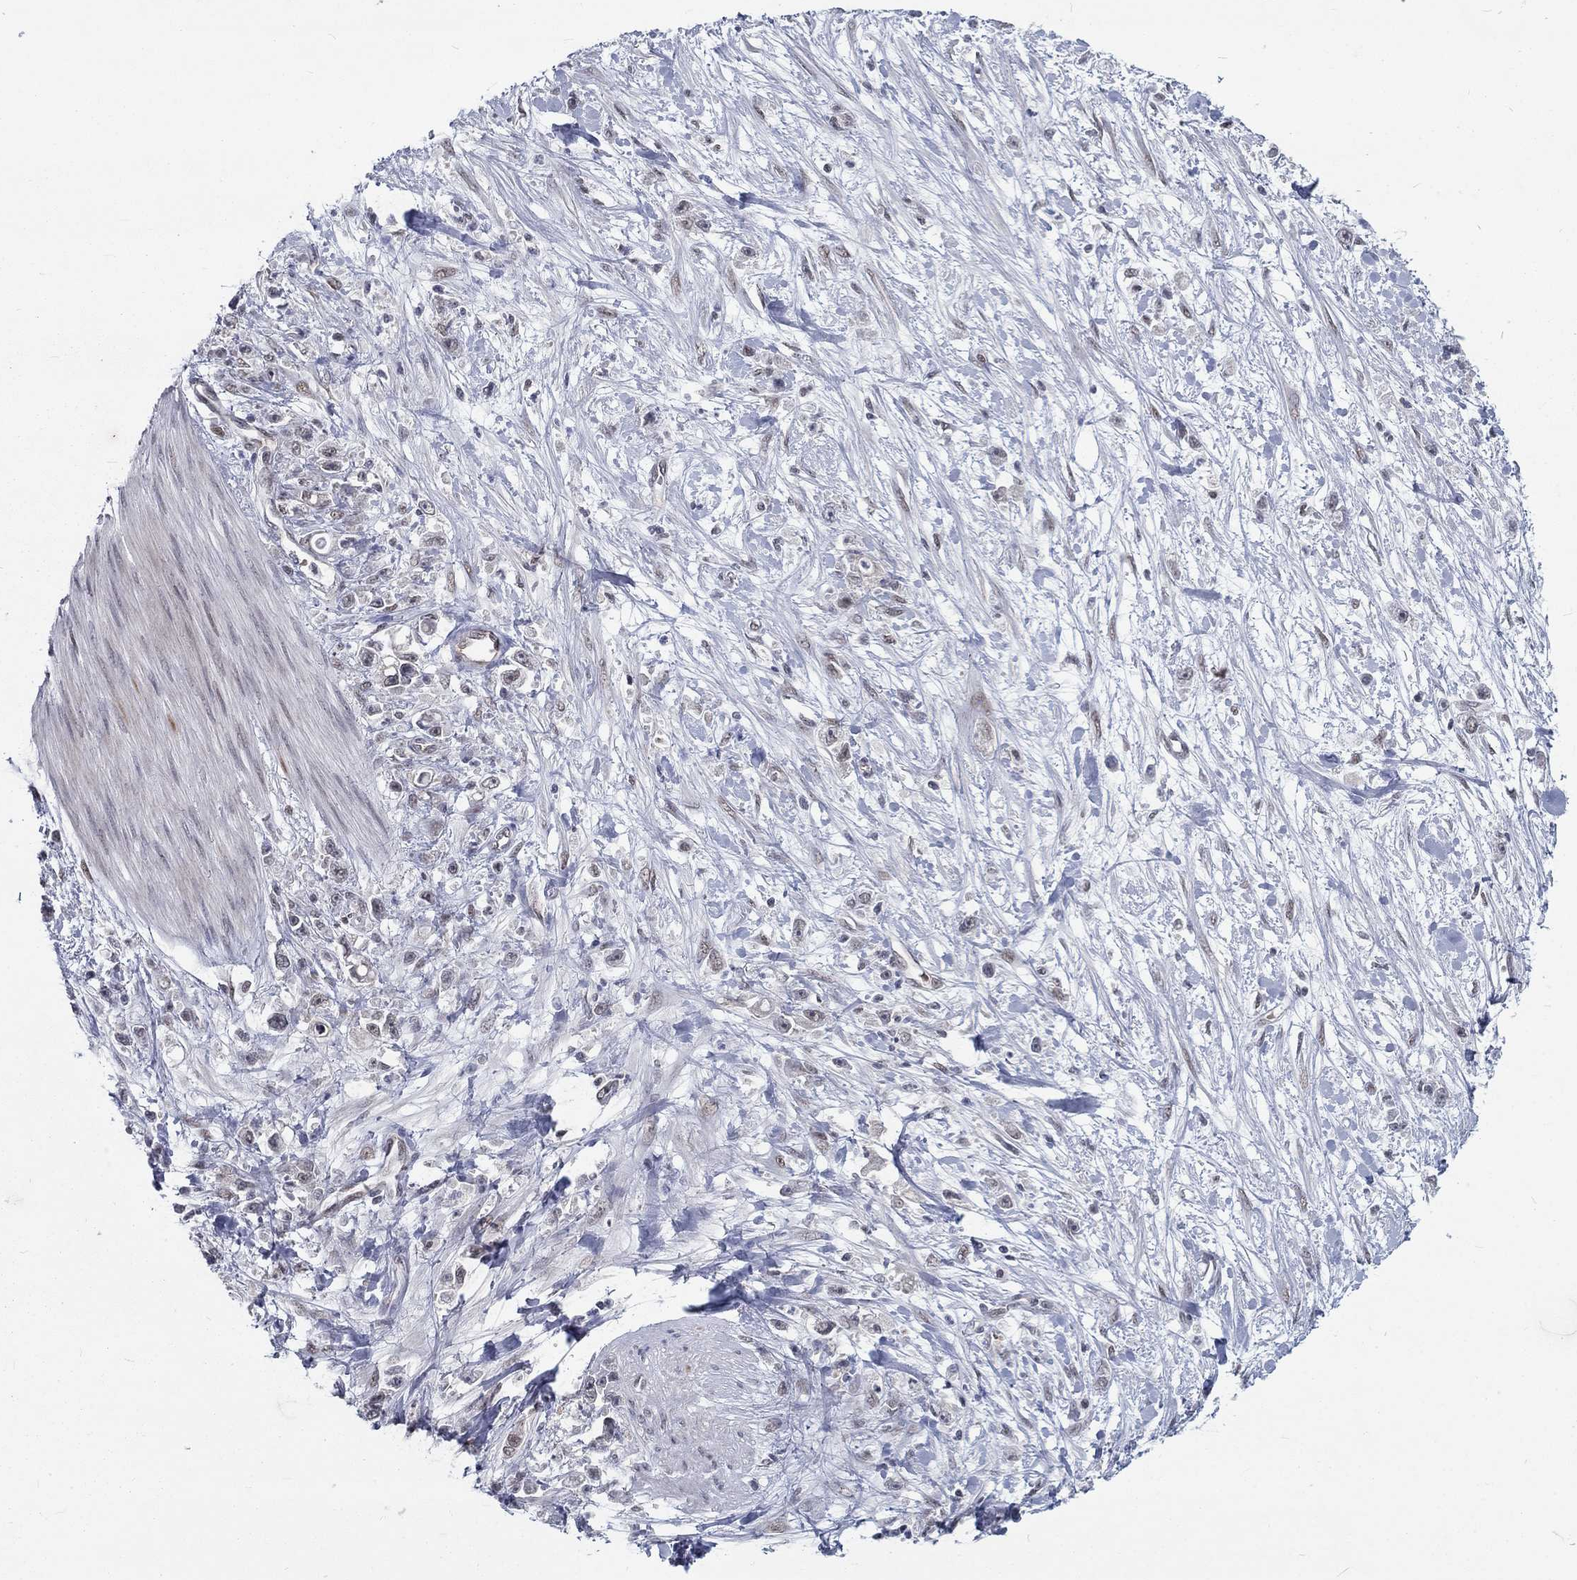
{"staining": {"intensity": "negative", "quantity": "none", "location": "none"}, "tissue": "stomach cancer", "cell_type": "Tumor cells", "image_type": "cancer", "snomed": [{"axis": "morphology", "description": "Adenocarcinoma, NOS"}, {"axis": "topography", "description": "Stomach"}], "caption": "This is an immunohistochemistry photomicrograph of human adenocarcinoma (stomach). There is no expression in tumor cells.", "gene": "ZBED1", "patient": {"sex": "female", "age": 59}}